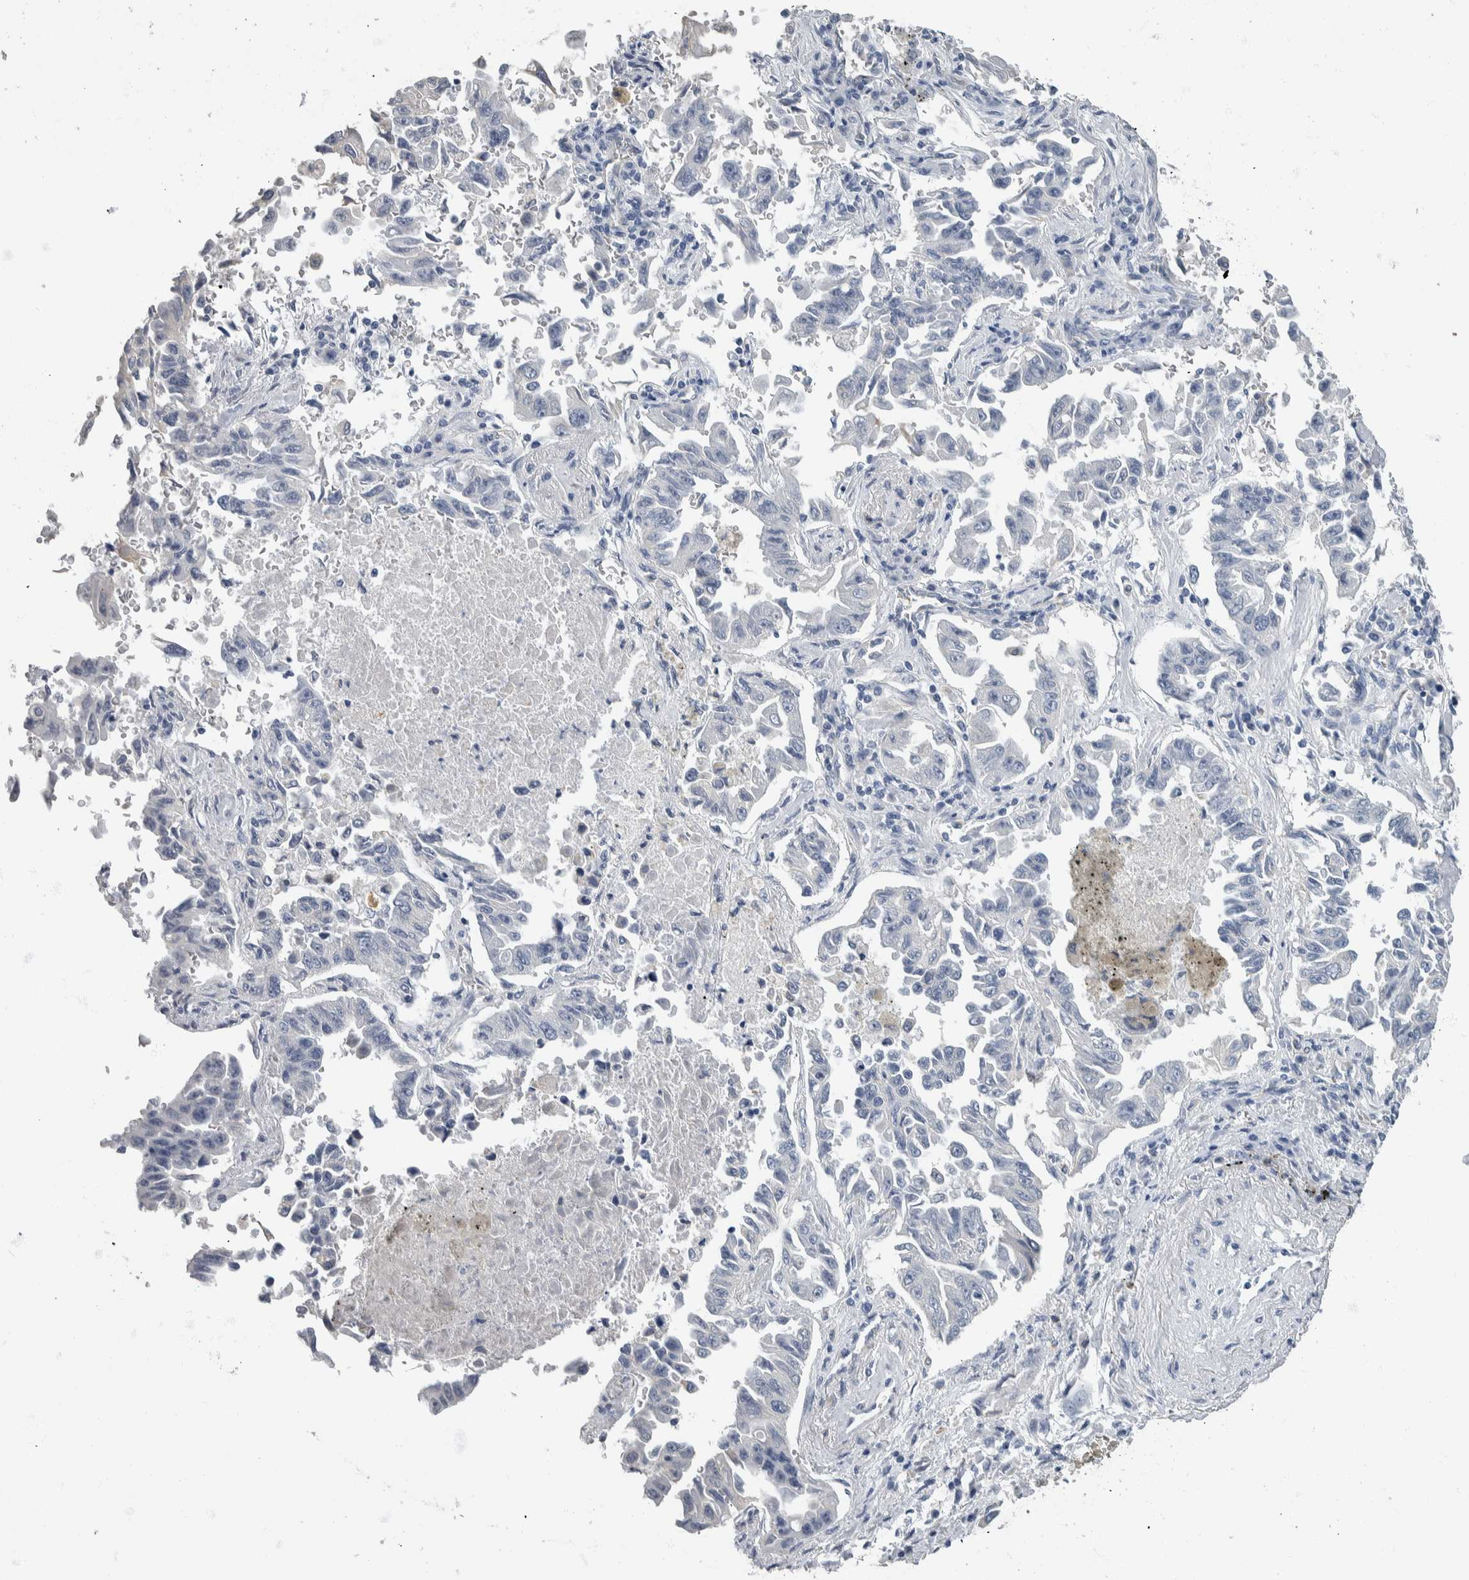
{"staining": {"intensity": "negative", "quantity": "none", "location": "none"}, "tissue": "lung cancer", "cell_type": "Tumor cells", "image_type": "cancer", "snomed": [{"axis": "morphology", "description": "Adenocarcinoma, NOS"}, {"axis": "topography", "description": "Lung"}], "caption": "Protein analysis of adenocarcinoma (lung) demonstrates no significant positivity in tumor cells. (Stains: DAB IHC with hematoxylin counter stain, Microscopy: brightfield microscopy at high magnification).", "gene": "NEFM", "patient": {"sex": "female", "age": 51}}